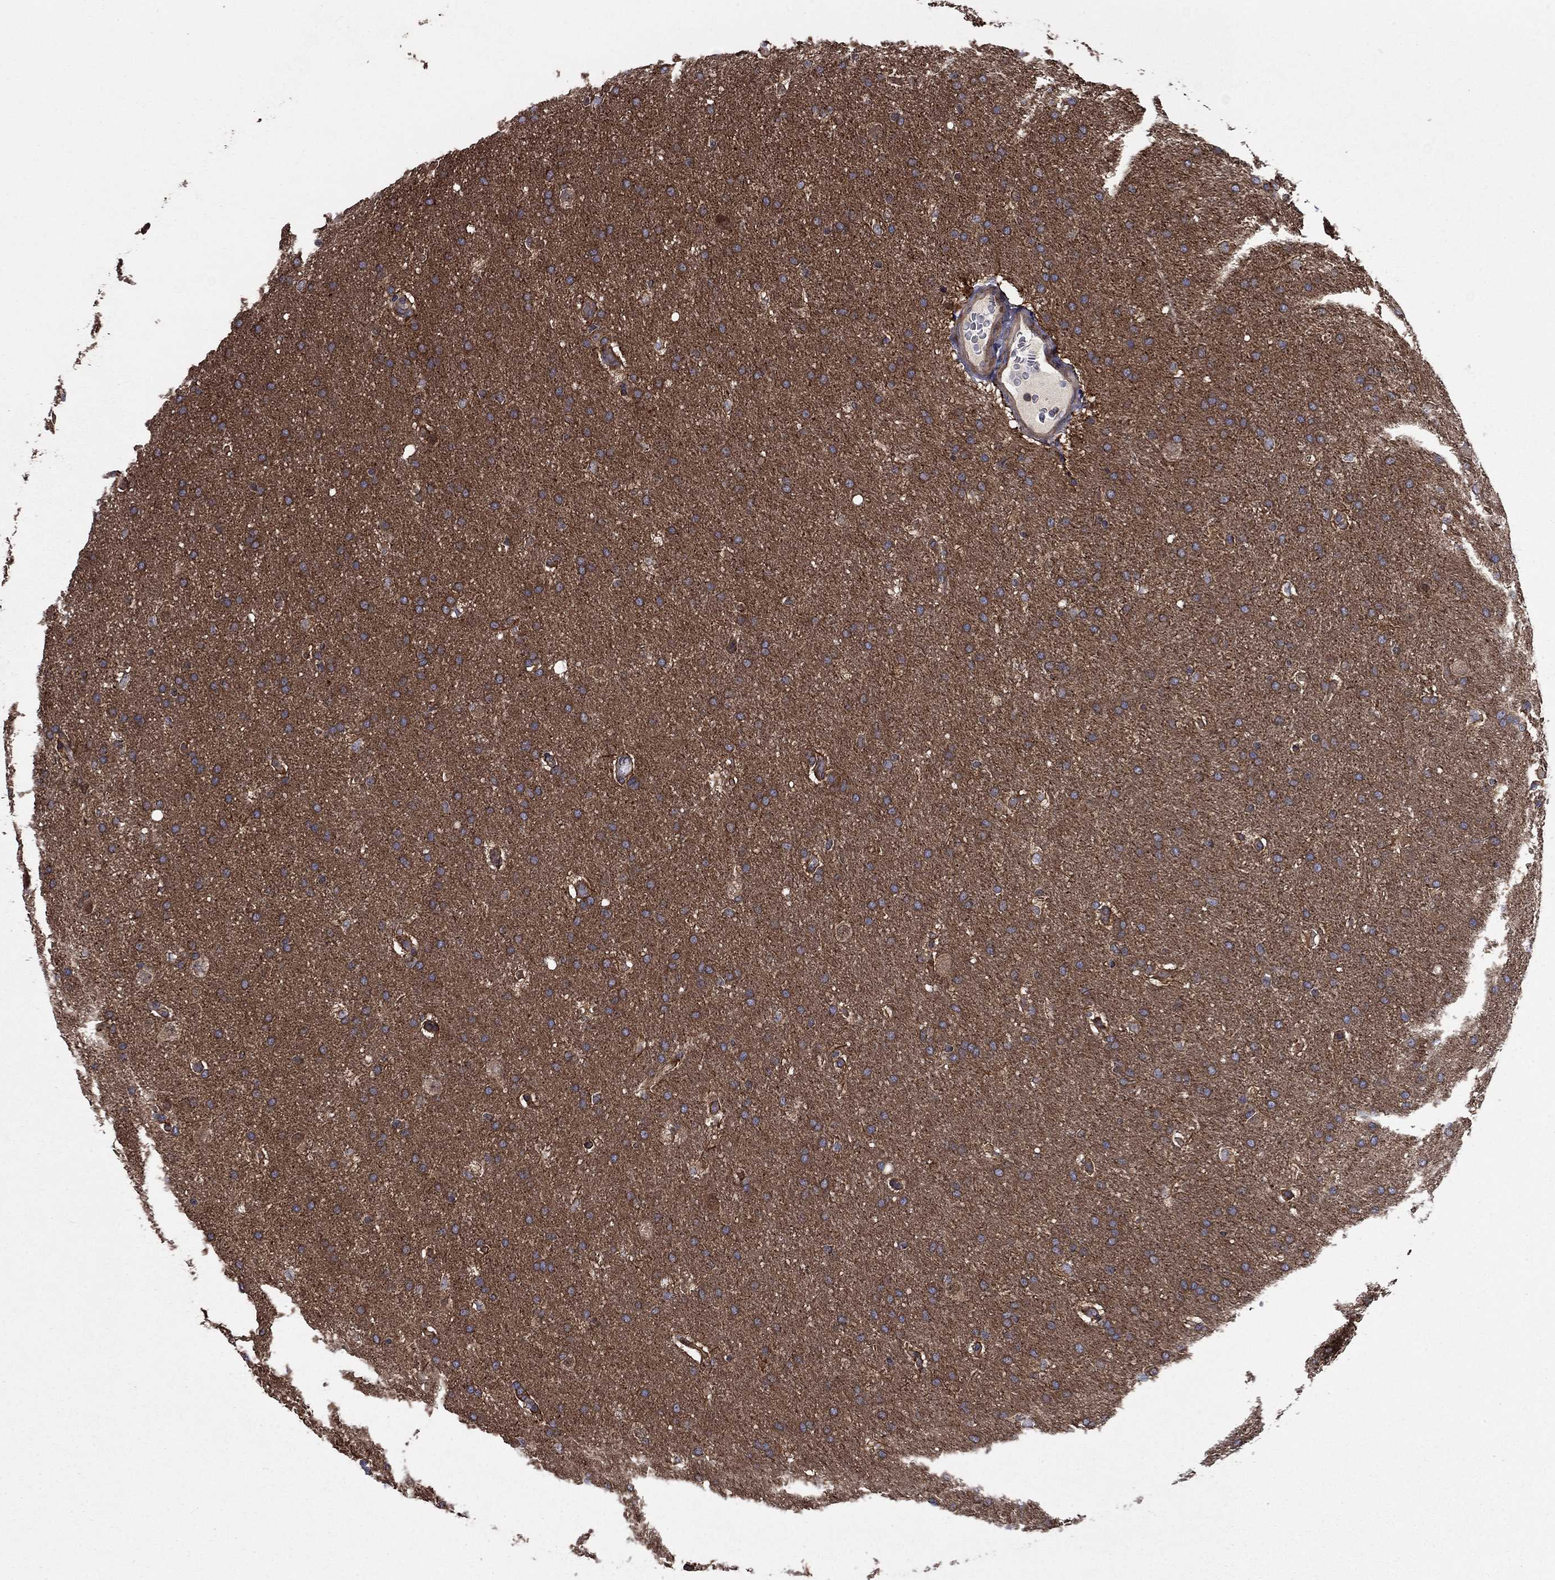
{"staining": {"intensity": "moderate", "quantity": "25%-75%", "location": "cytoplasmic/membranous"}, "tissue": "glioma", "cell_type": "Tumor cells", "image_type": "cancer", "snomed": [{"axis": "morphology", "description": "Glioma, malignant, Low grade"}, {"axis": "topography", "description": "Brain"}], "caption": "This is a micrograph of immunohistochemistry staining of glioma, which shows moderate expression in the cytoplasmic/membranous of tumor cells.", "gene": "HDAC4", "patient": {"sex": "female", "age": 37}}